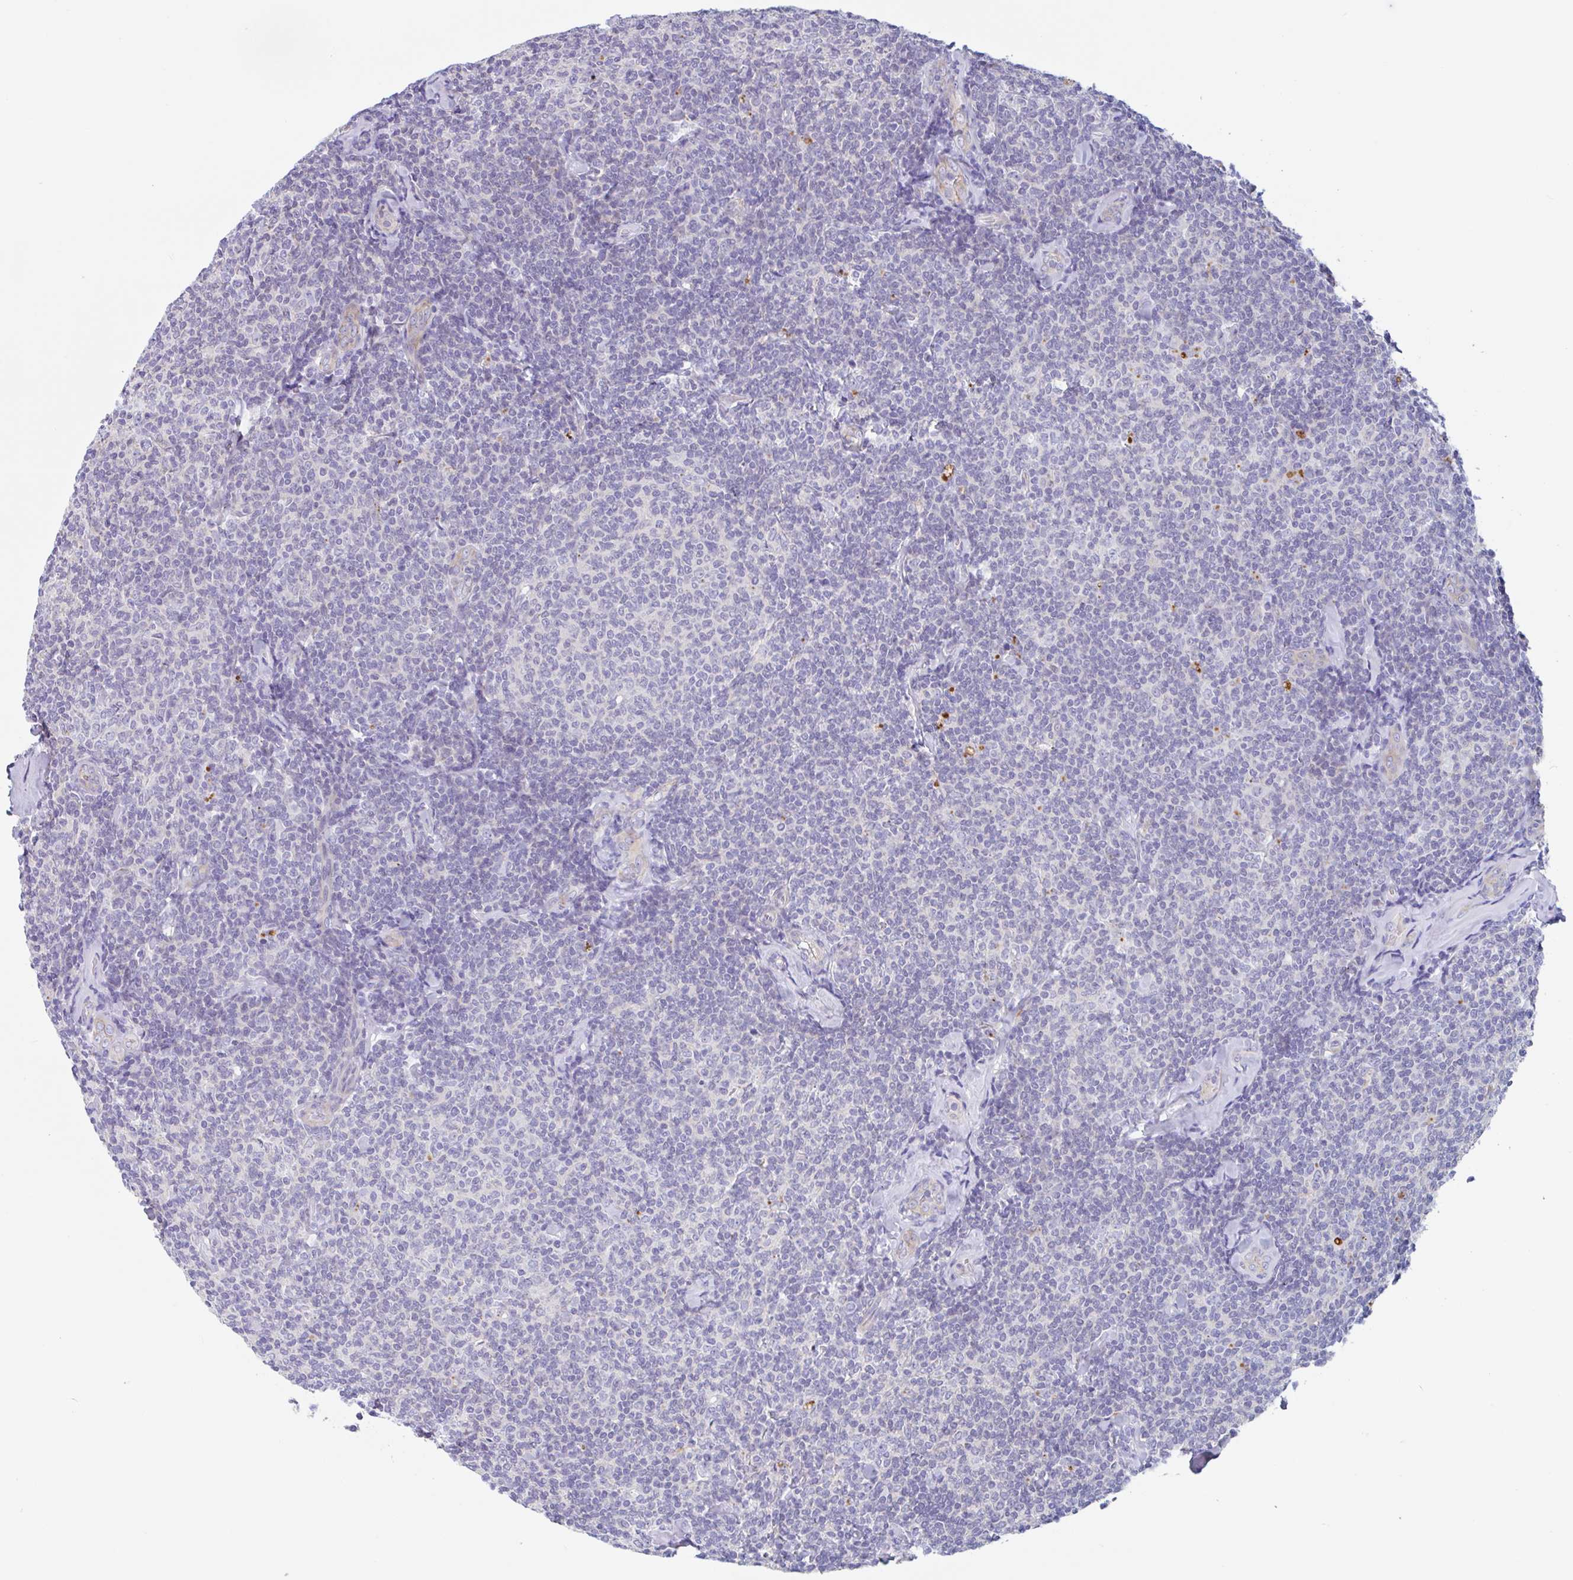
{"staining": {"intensity": "negative", "quantity": "none", "location": "none"}, "tissue": "lymphoma", "cell_type": "Tumor cells", "image_type": "cancer", "snomed": [{"axis": "morphology", "description": "Malignant lymphoma, non-Hodgkin's type, Low grade"}, {"axis": "topography", "description": "Lymph node"}], "caption": "Tumor cells show no significant expression in lymphoma. Brightfield microscopy of immunohistochemistry (IHC) stained with DAB (brown) and hematoxylin (blue), captured at high magnification.", "gene": "LENG9", "patient": {"sex": "female", "age": 56}}